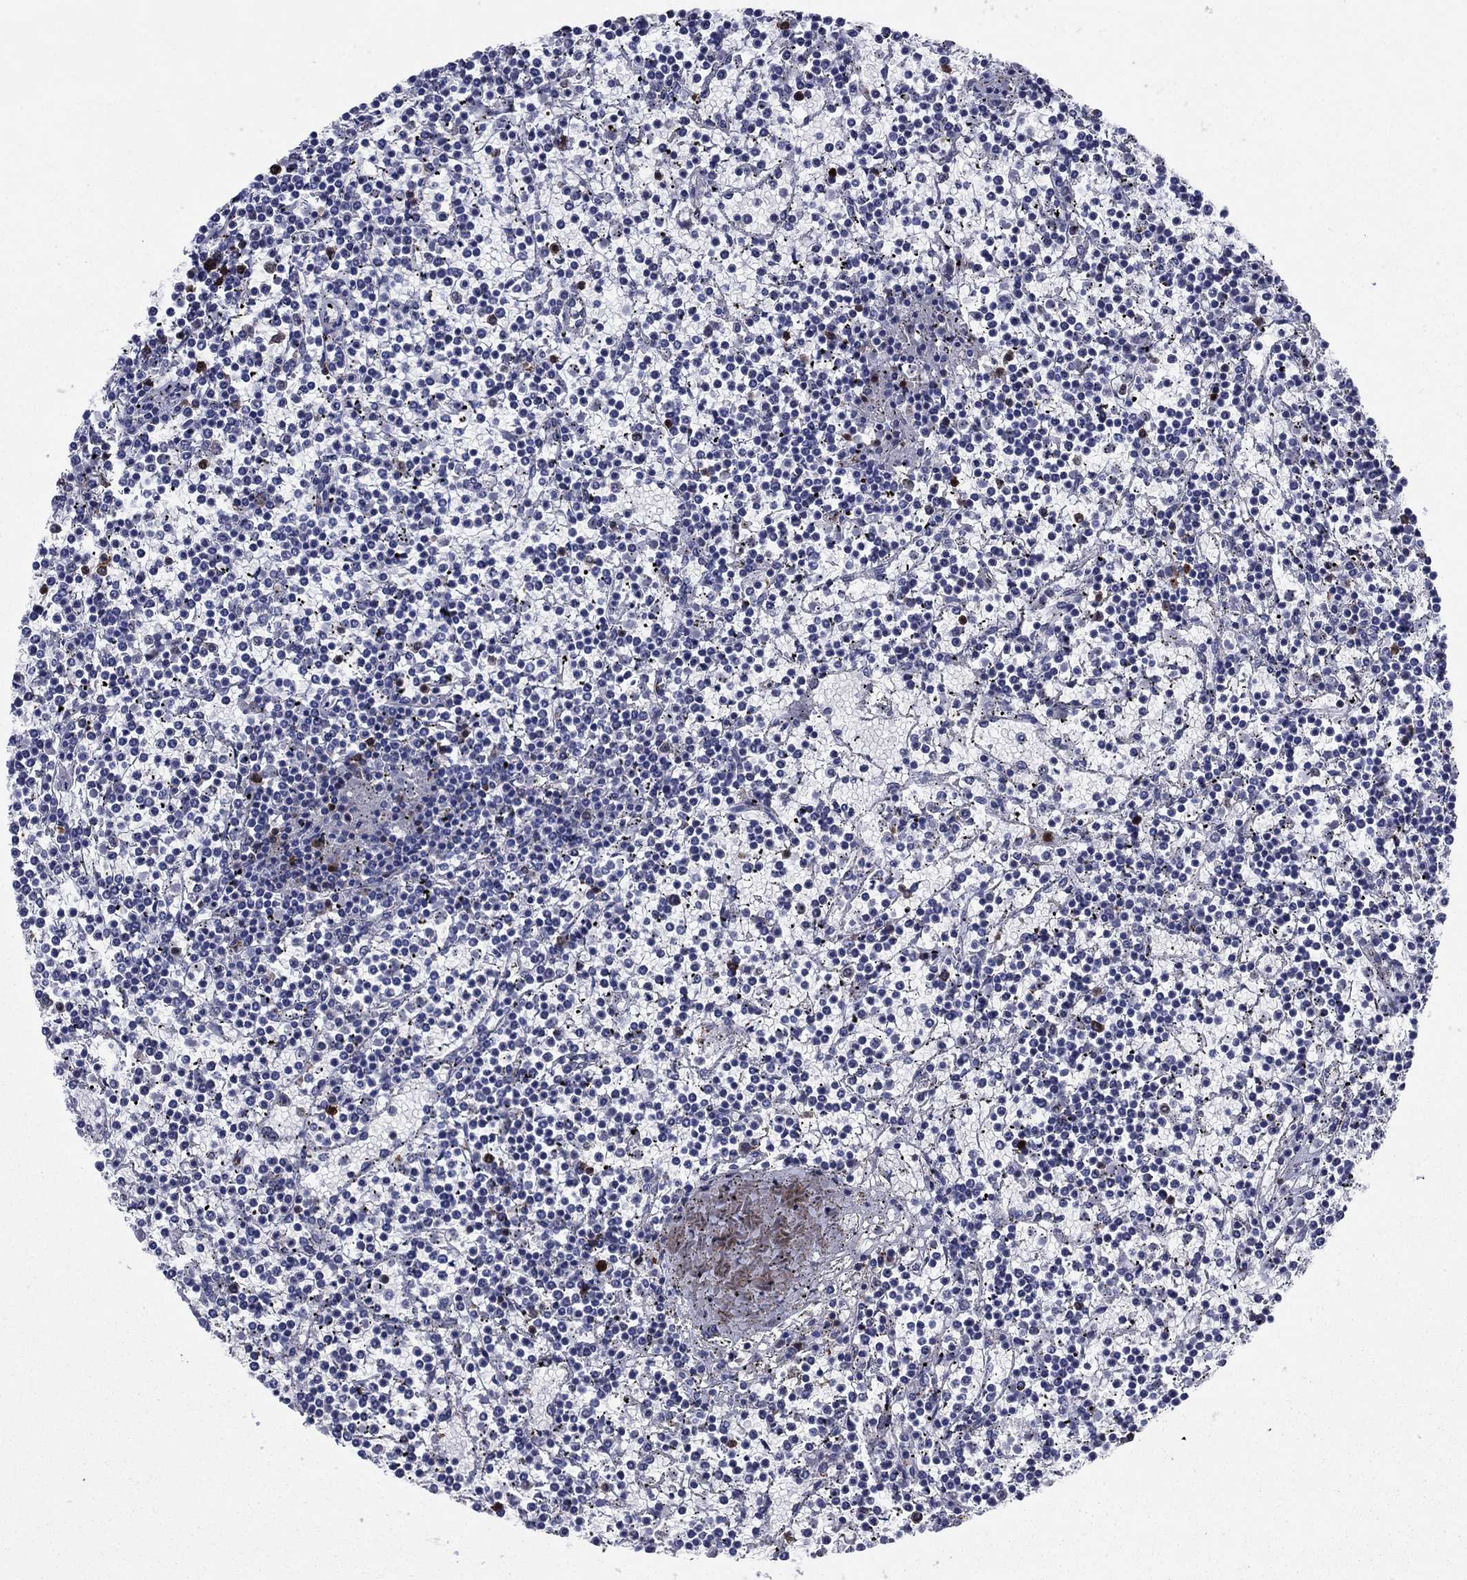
{"staining": {"intensity": "negative", "quantity": "none", "location": "none"}, "tissue": "lymphoma", "cell_type": "Tumor cells", "image_type": "cancer", "snomed": [{"axis": "morphology", "description": "Malignant lymphoma, non-Hodgkin's type, Low grade"}, {"axis": "topography", "description": "Spleen"}], "caption": "High power microscopy micrograph of an IHC micrograph of lymphoma, revealing no significant expression in tumor cells. (Brightfield microscopy of DAB (3,3'-diaminobenzidine) immunohistochemistry (IHC) at high magnification).", "gene": "STMN1", "patient": {"sex": "female", "age": 19}}